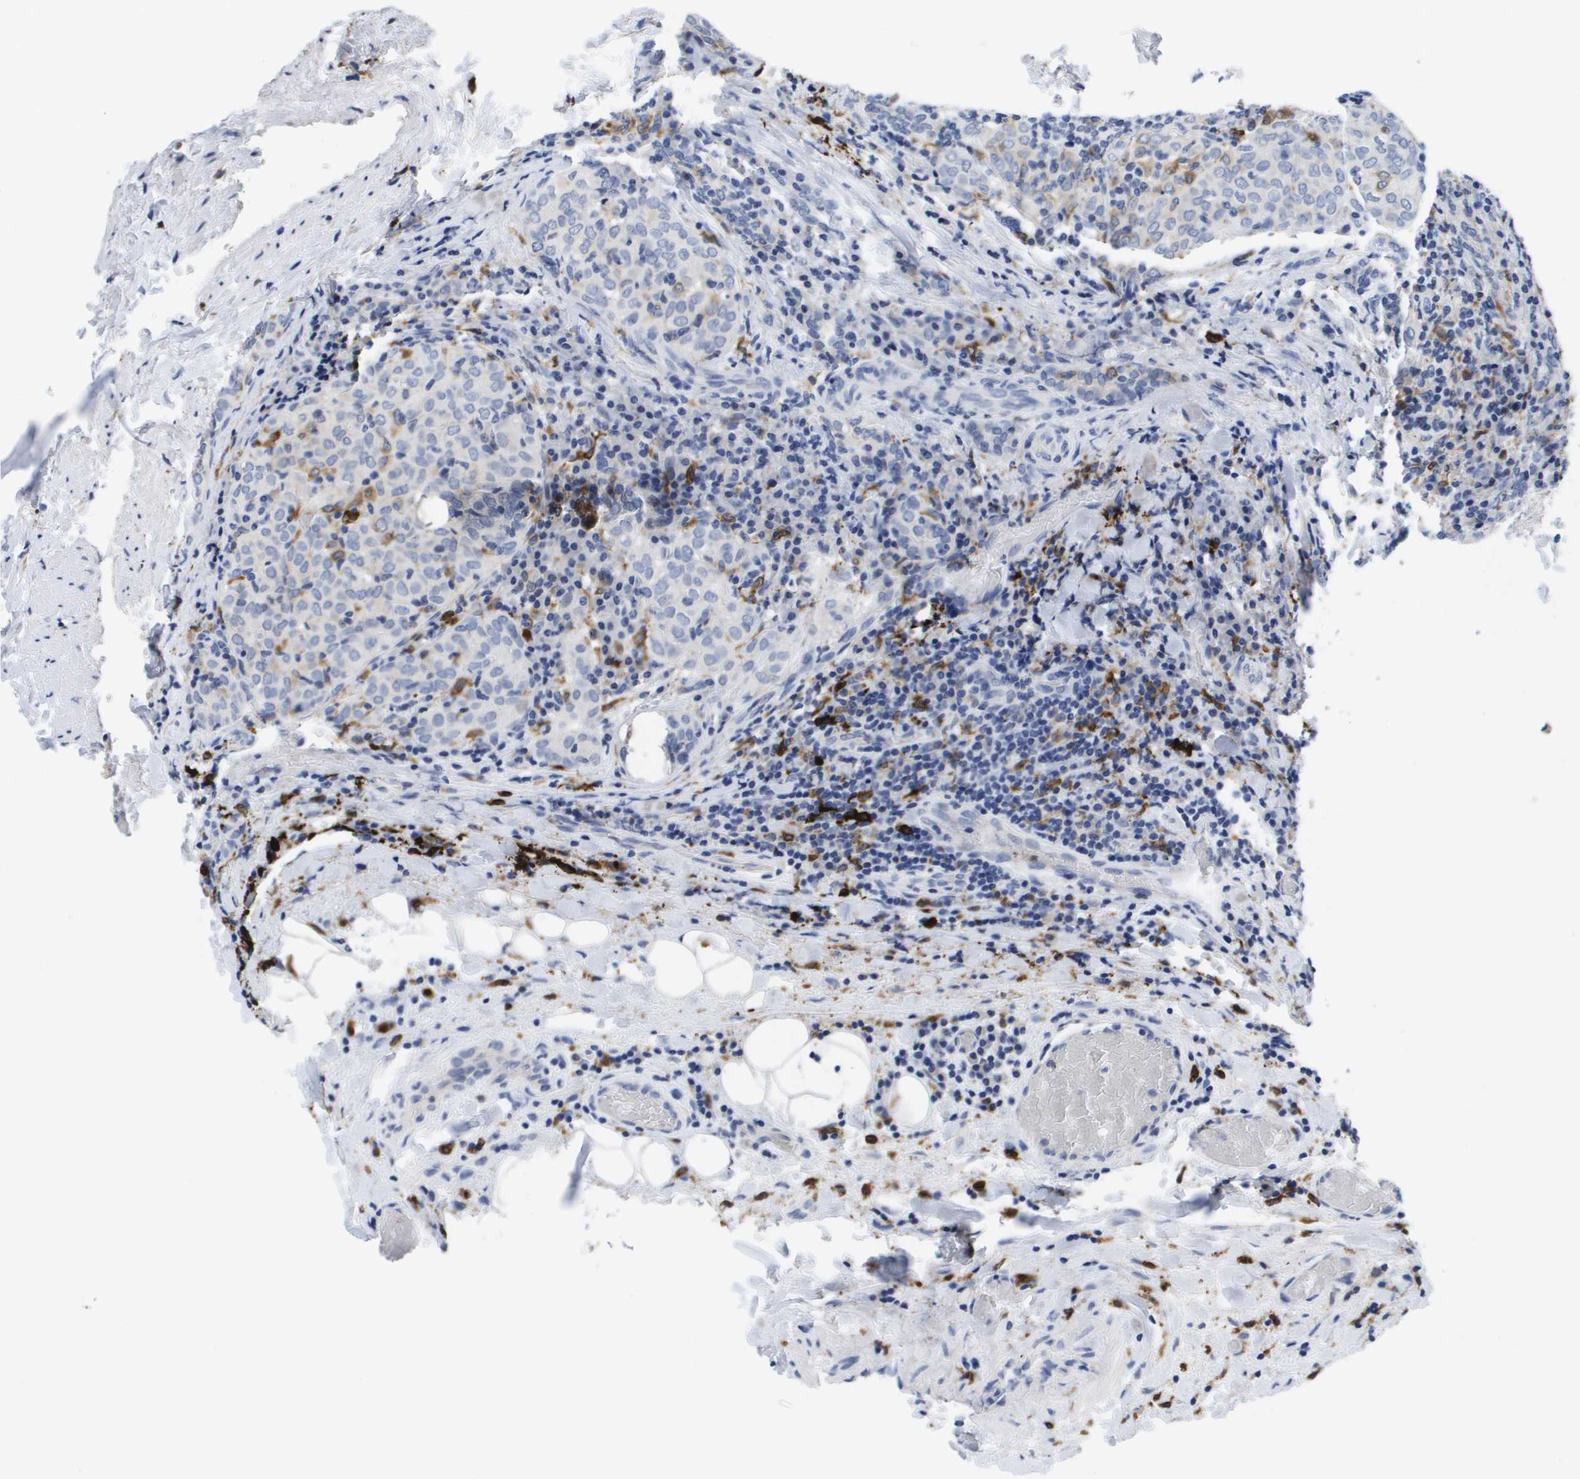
{"staining": {"intensity": "moderate", "quantity": "<25%", "location": "cytoplasmic/membranous"}, "tissue": "thyroid cancer", "cell_type": "Tumor cells", "image_type": "cancer", "snomed": [{"axis": "morphology", "description": "Normal tissue, NOS"}, {"axis": "morphology", "description": "Papillary adenocarcinoma, NOS"}, {"axis": "topography", "description": "Thyroid gland"}], "caption": "Moderate cytoplasmic/membranous expression for a protein is appreciated in about <25% of tumor cells of thyroid cancer (papillary adenocarcinoma) using immunohistochemistry.", "gene": "HMOX1", "patient": {"sex": "female", "age": 30}}